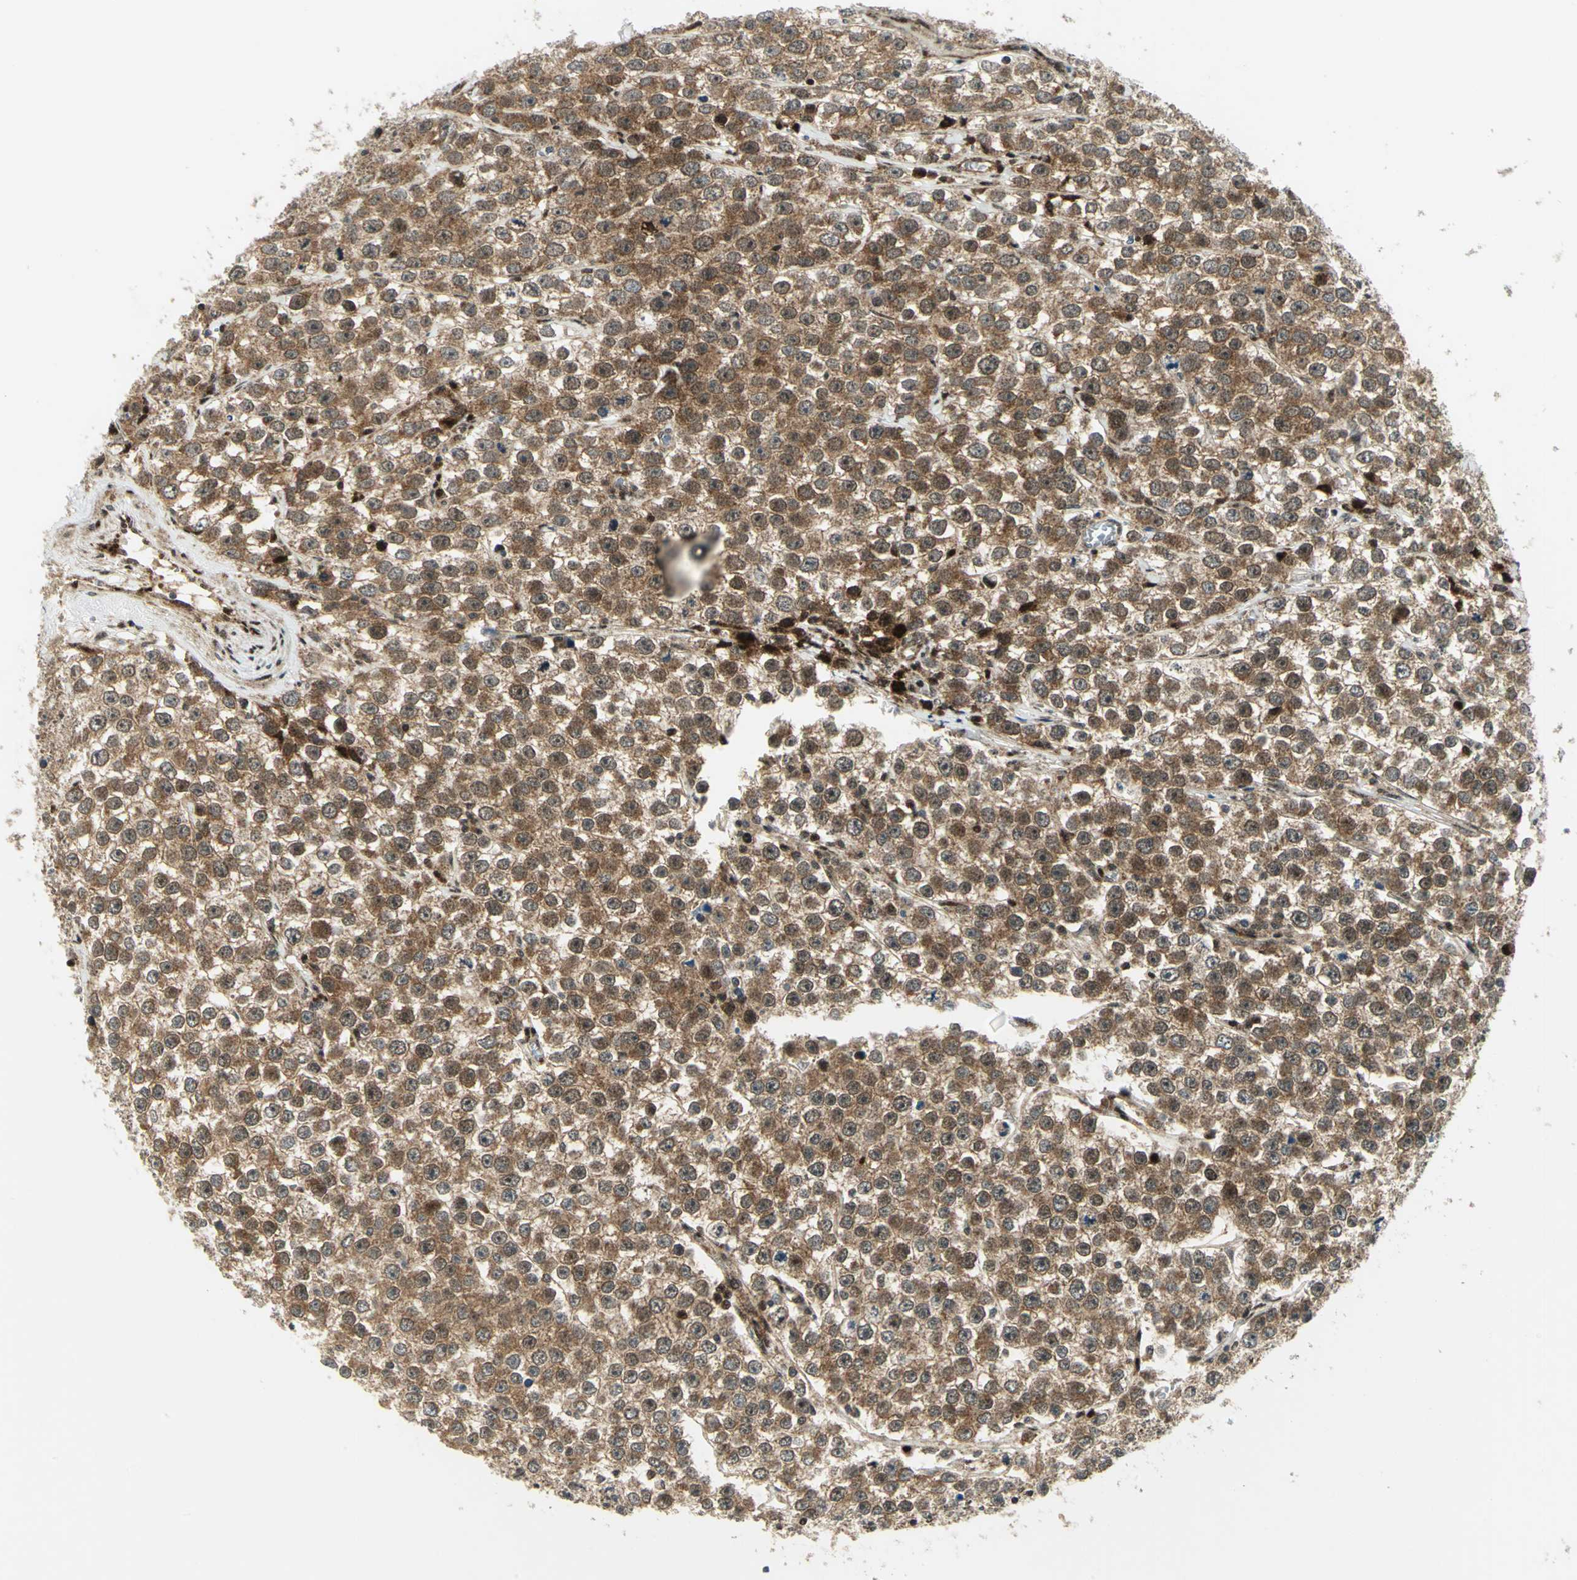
{"staining": {"intensity": "moderate", "quantity": ">75%", "location": "cytoplasmic/membranous"}, "tissue": "testis cancer", "cell_type": "Tumor cells", "image_type": "cancer", "snomed": [{"axis": "morphology", "description": "Seminoma, NOS"}, {"axis": "morphology", "description": "Carcinoma, Embryonal, NOS"}, {"axis": "topography", "description": "Testis"}], "caption": "Immunohistochemistry (IHC) of human testis cancer (seminoma) exhibits medium levels of moderate cytoplasmic/membranous positivity in about >75% of tumor cells.", "gene": "COPS5", "patient": {"sex": "male", "age": 52}}